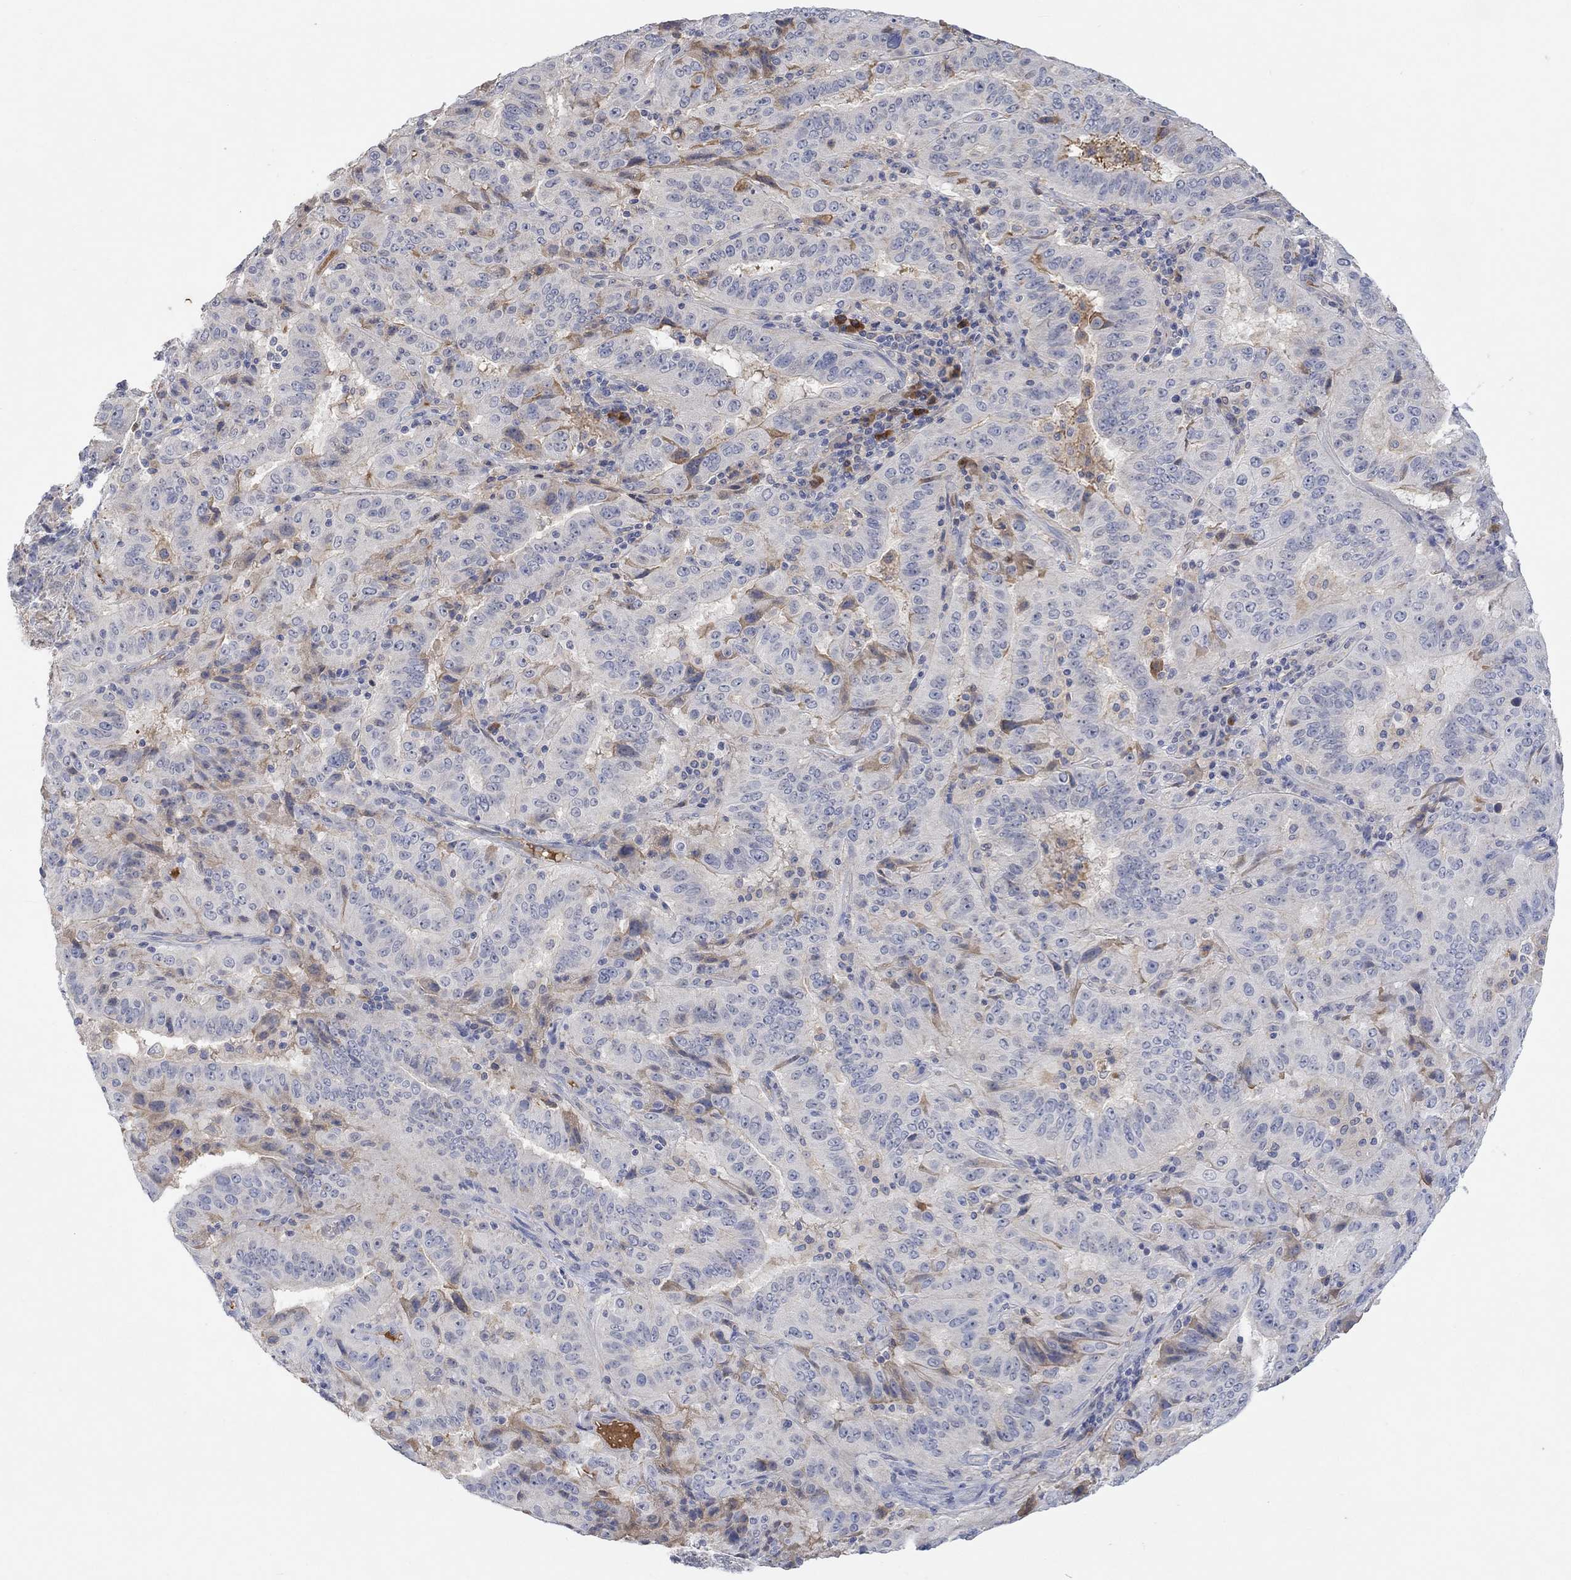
{"staining": {"intensity": "weak", "quantity": "<25%", "location": "cytoplasmic/membranous"}, "tissue": "pancreatic cancer", "cell_type": "Tumor cells", "image_type": "cancer", "snomed": [{"axis": "morphology", "description": "Adenocarcinoma, NOS"}, {"axis": "topography", "description": "Pancreas"}], "caption": "The IHC histopathology image has no significant staining in tumor cells of pancreatic adenocarcinoma tissue. (DAB (3,3'-diaminobenzidine) IHC, high magnification).", "gene": "MSTN", "patient": {"sex": "male", "age": 63}}